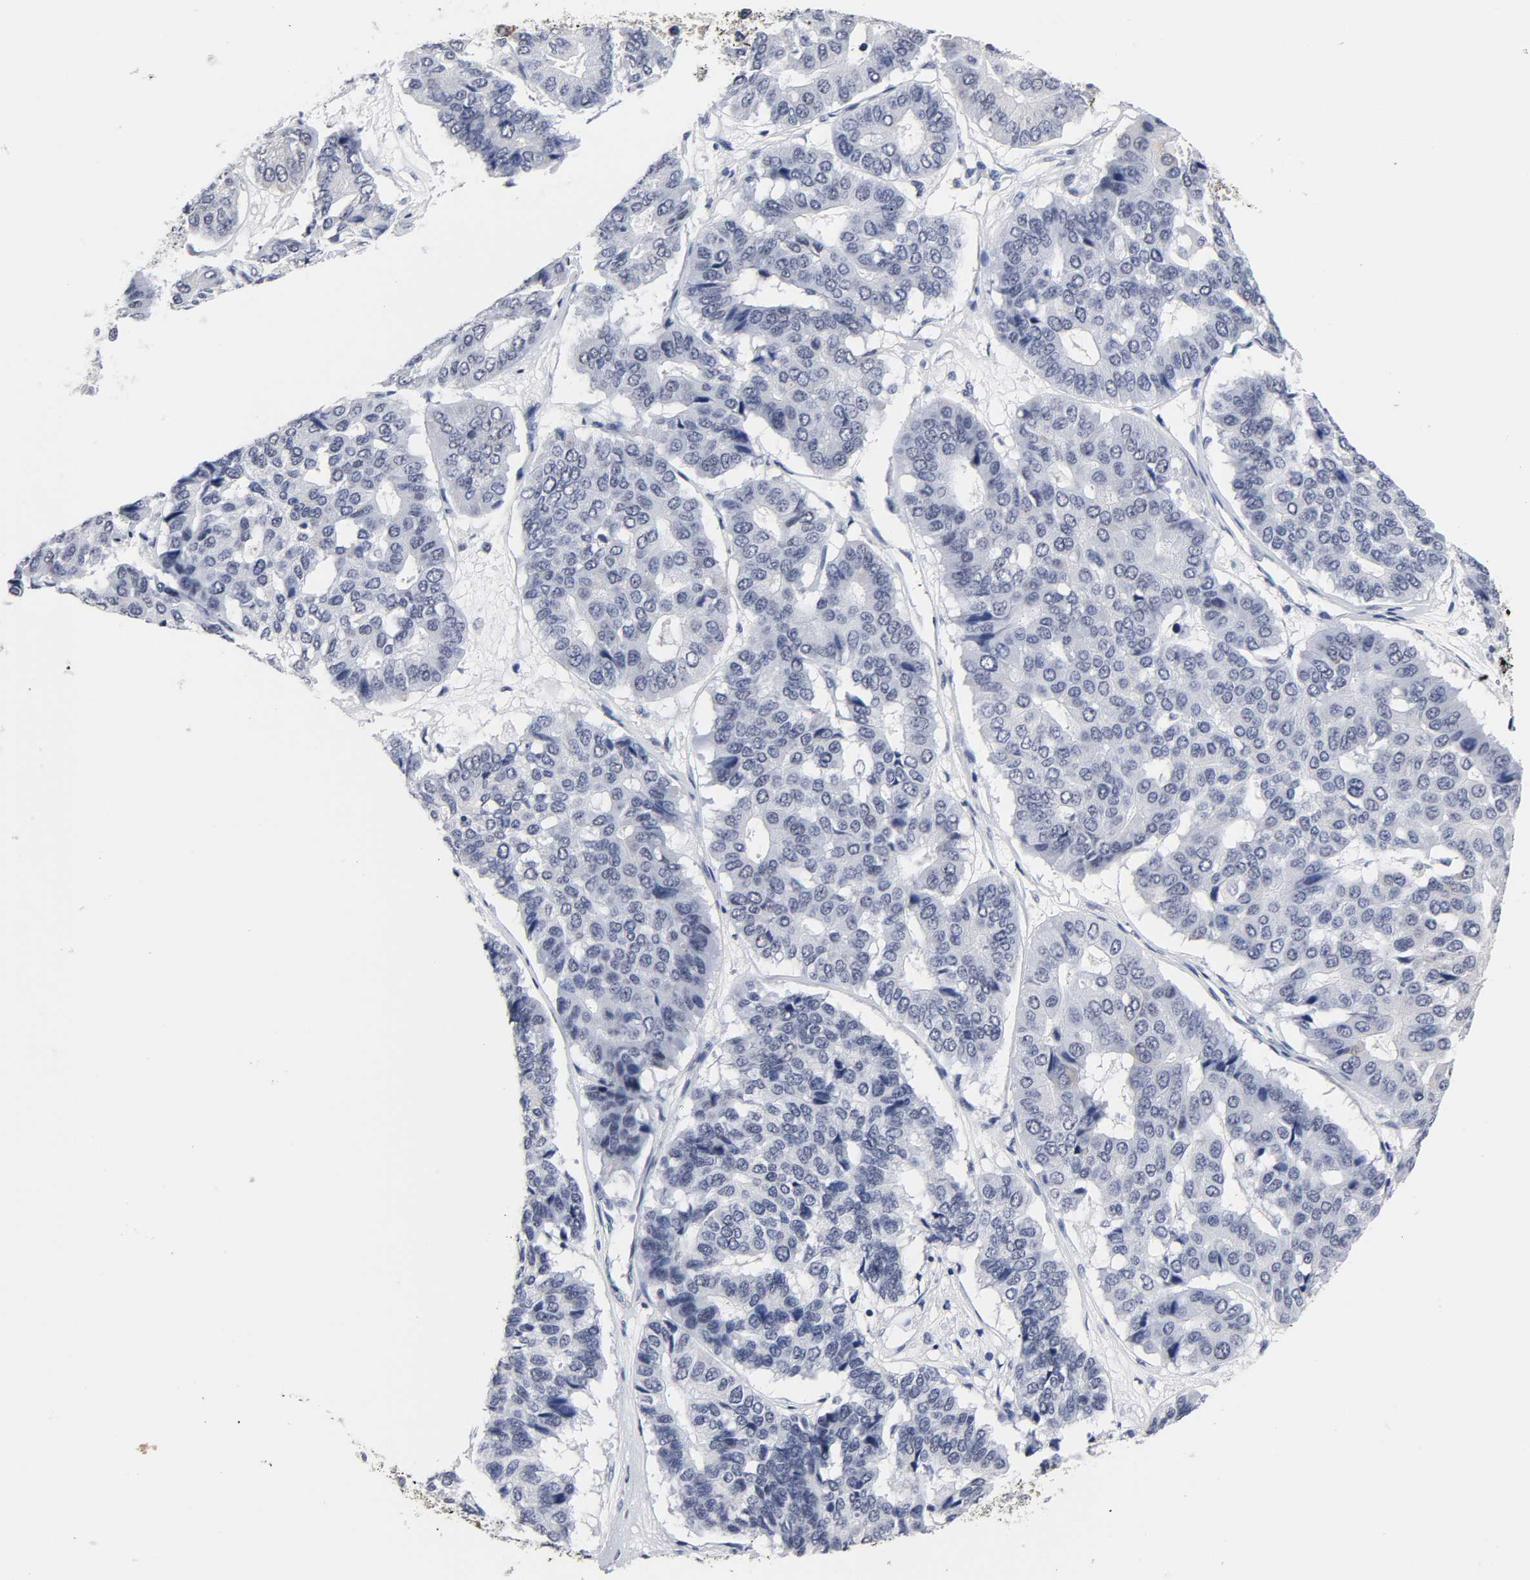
{"staining": {"intensity": "negative", "quantity": "none", "location": "none"}, "tissue": "pancreatic cancer", "cell_type": "Tumor cells", "image_type": "cancer", "snomed": [{"axis": "morphology", "description": "Adenocarcinoma, NOS"}, {"axis": "topography", "description": "Pancreas"}], "caption": "The IHC image has no significant staining in tumor cells of adenocarcinoma (pancreatic) tissue.", "gene": "GRHL2", "patient": {"sex": "male", "age": 50}}